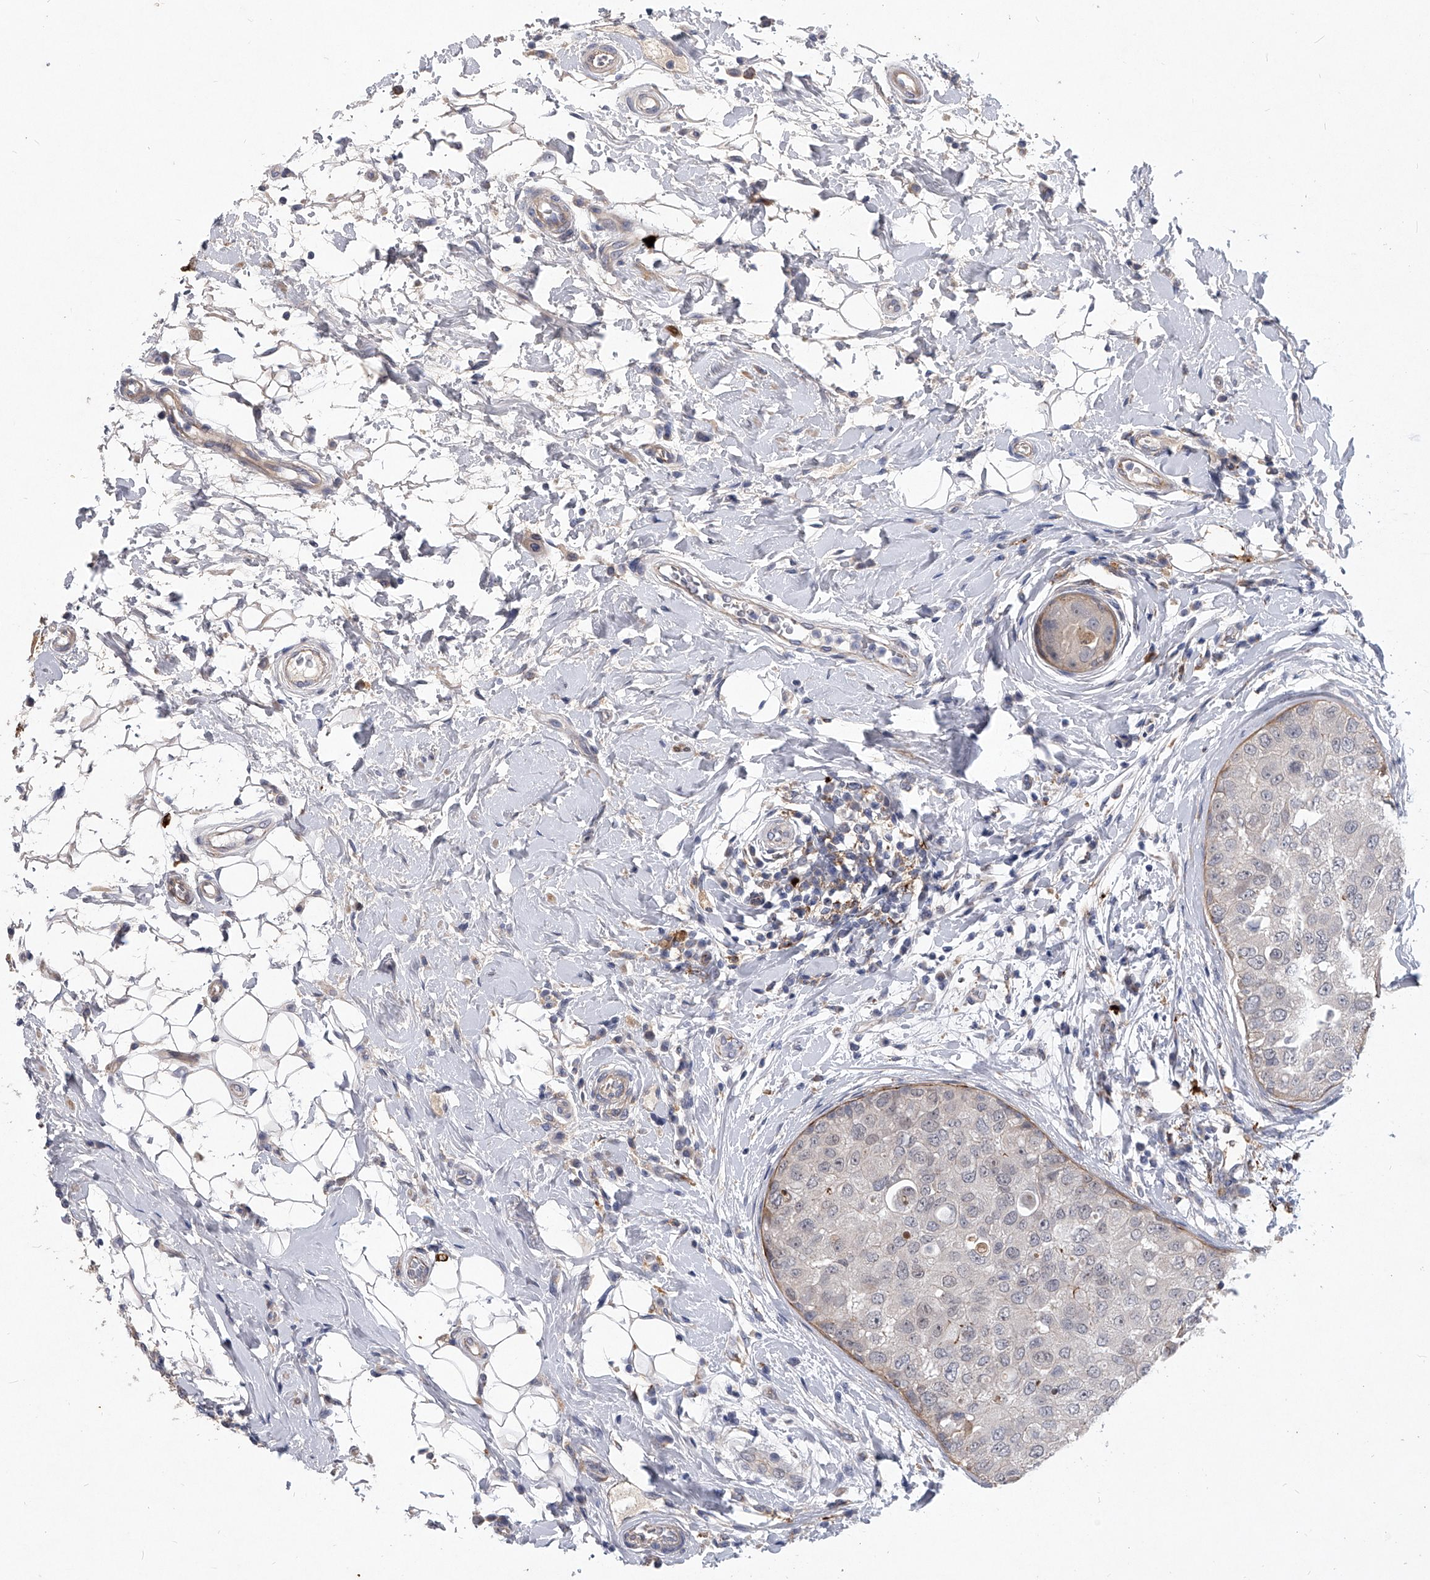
{"staining": {"intensity": "negative", "quantity": "none", "location": "none"}, "tissue": "breast cancer", "cell_type": "Tumor cells", "image_type": "cancer", "snomed": [{"axis": "morphology", "description": "Duct carcinoma"}, {"axis": "topography", "description": "Breast"}], "caption": "Micrograph shows no significant protein positivity in tumor cells of breast cancer. The staining is performed using DAB brown chromogen with nuclei counter-stained in using hematoxylin.", "gene": "MINDY4", "patient": {"sex": "female", "age": 27}}